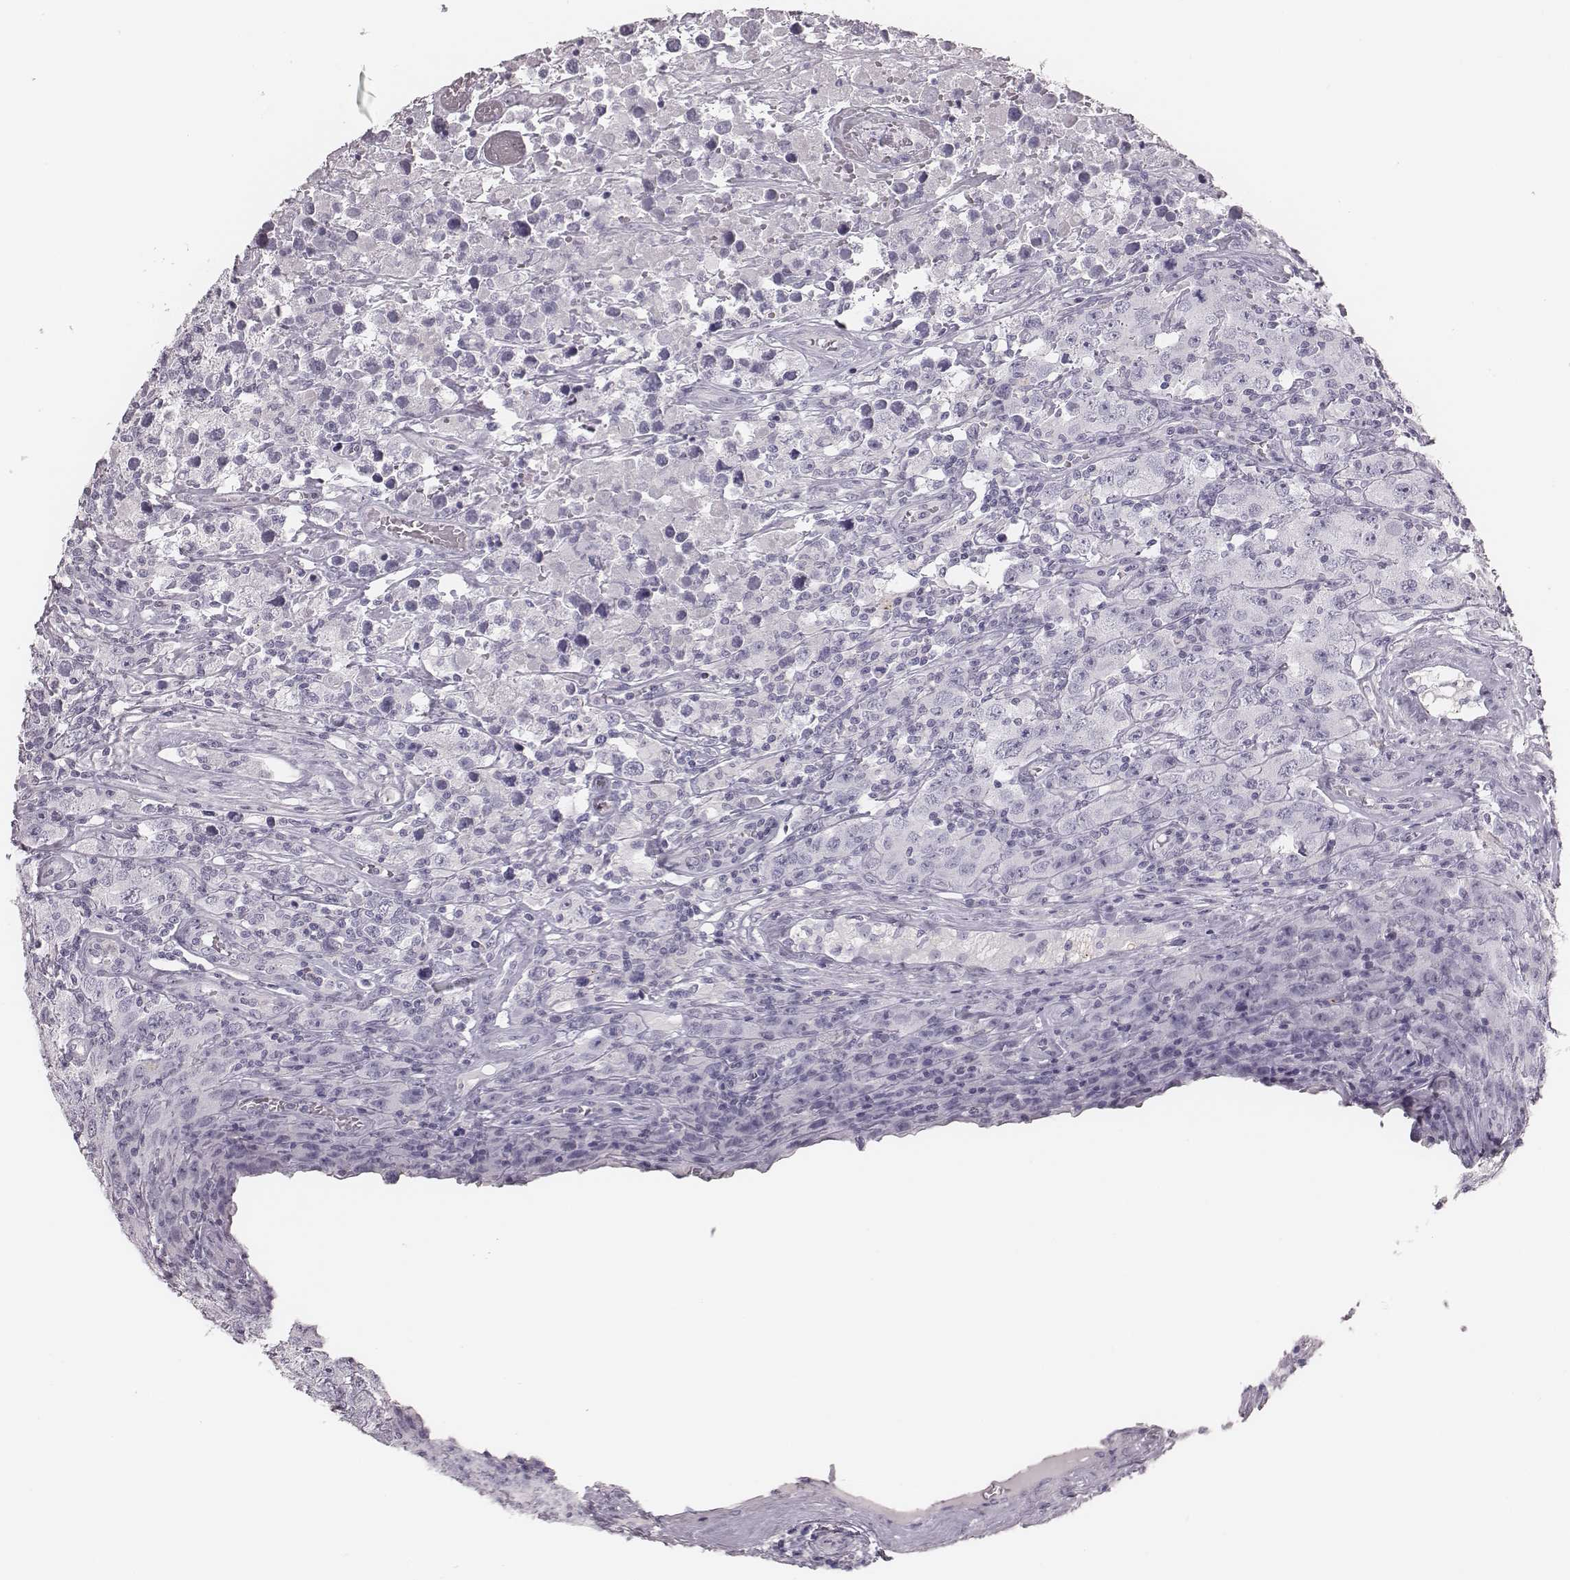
{"staining": {"intensity": "negative", "quantity": "none", "location": "none"}, "tissue": "testis cancer", "cell_type": "Tumor cells", "image_type": "cancer", "snomed": [{"axis": "morphology", "description": "Seminoma, NOS"}, {"axis": "topography", "description": "Testis"}], "caption": "Image shows no protein staining in tumor cells of seminoma (testis) tissue.", "gene": "ZNF365", "patient": {"sex": "male", "age": 52}}